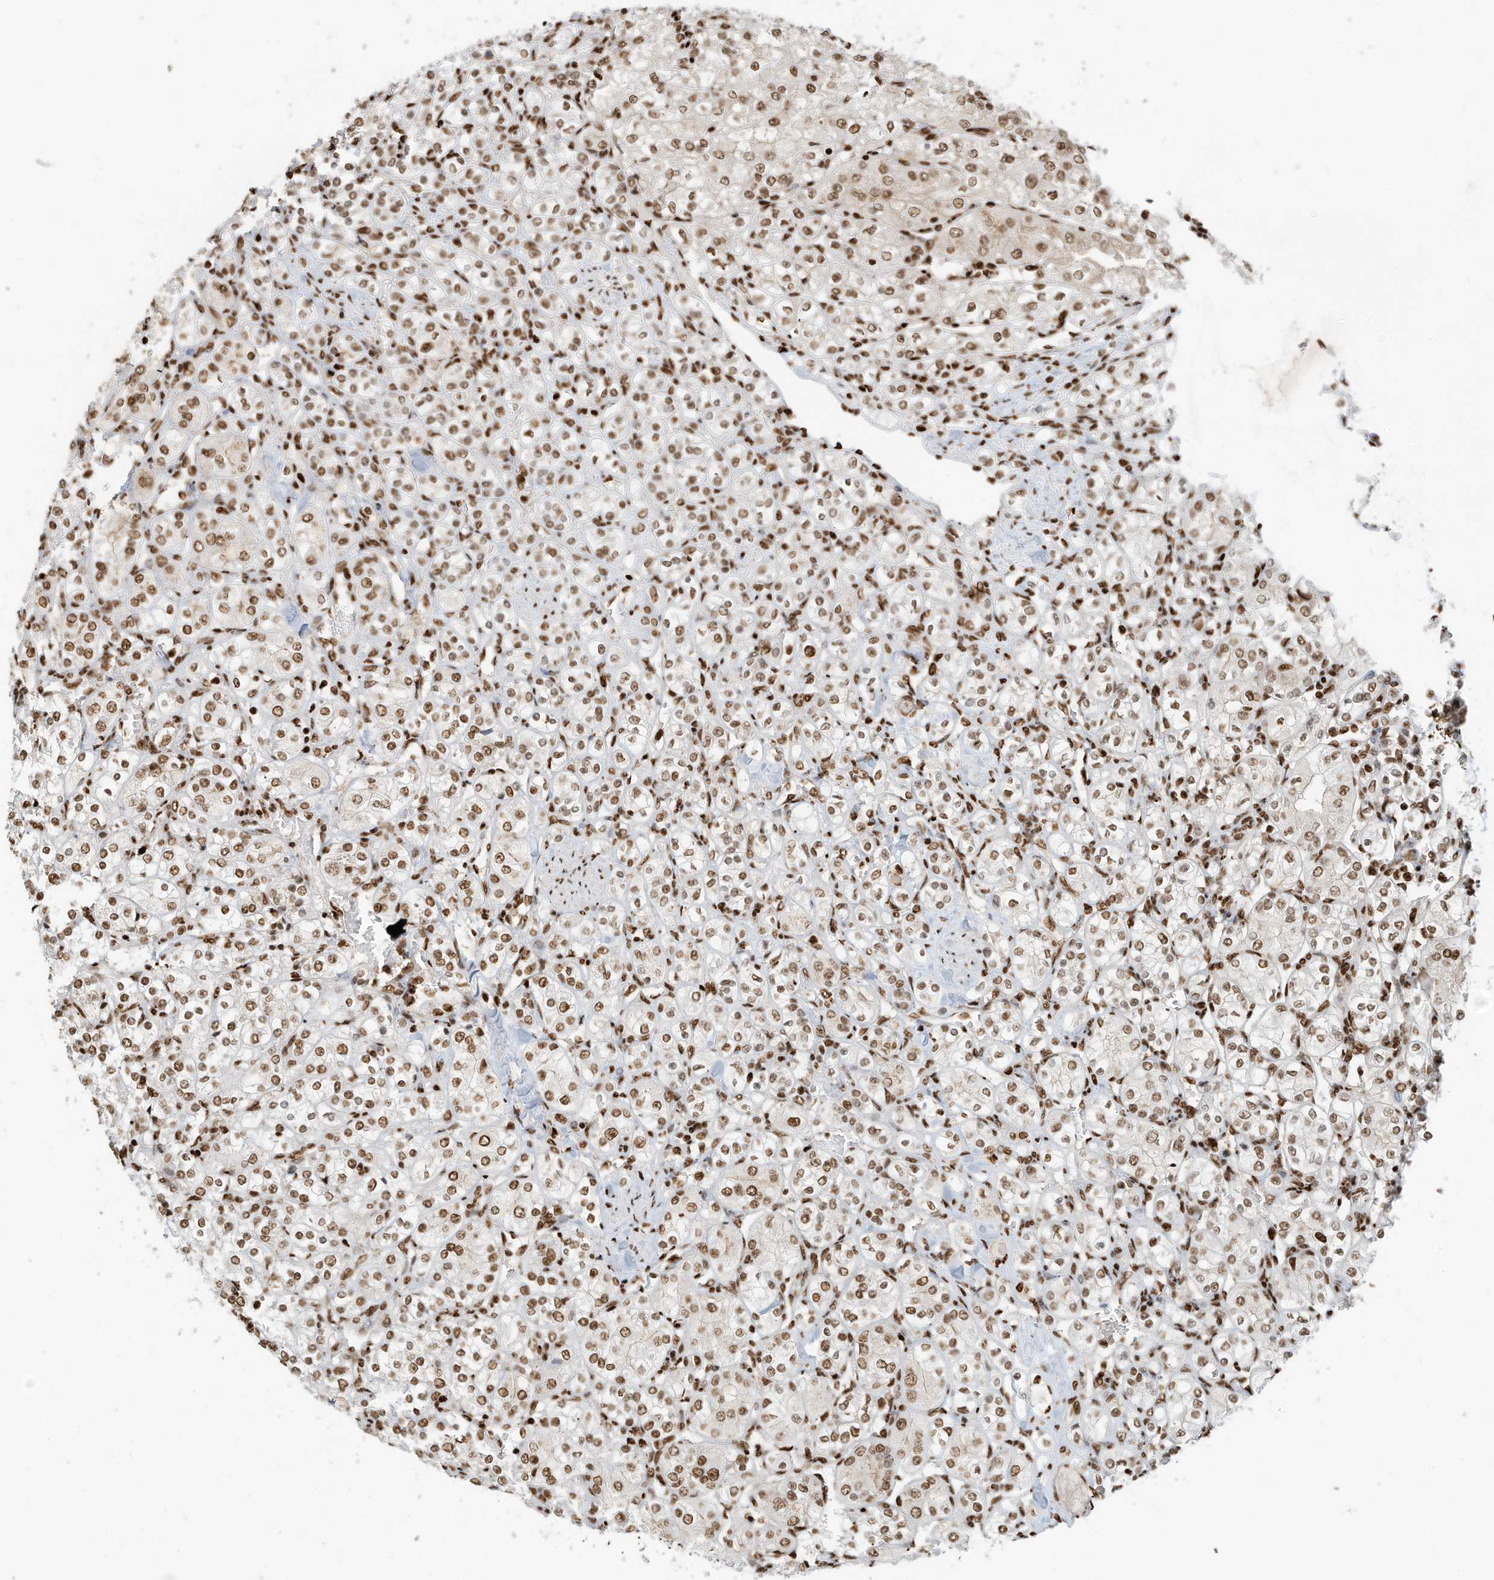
{"staining": {"intensity": "moderate", "quantity": ">75%", "location": "nuclear"}, "tissue": "renal cancer", "cell_type": "Tumor cells", "image_type": "cancer", "snomed": [{"axis": "morphology", "description": "Adenocarcinoma, NOS"}, {"axis": "topography", "description": "Kidney"}], "caption": "Human adenocarcinoma (renal) stained with a brown dye displays moderate nuclear positive expression in approximately >75% of tumor cells.", "gene": "SAMD15", "patient": {"sex": "male", "age": 77}}